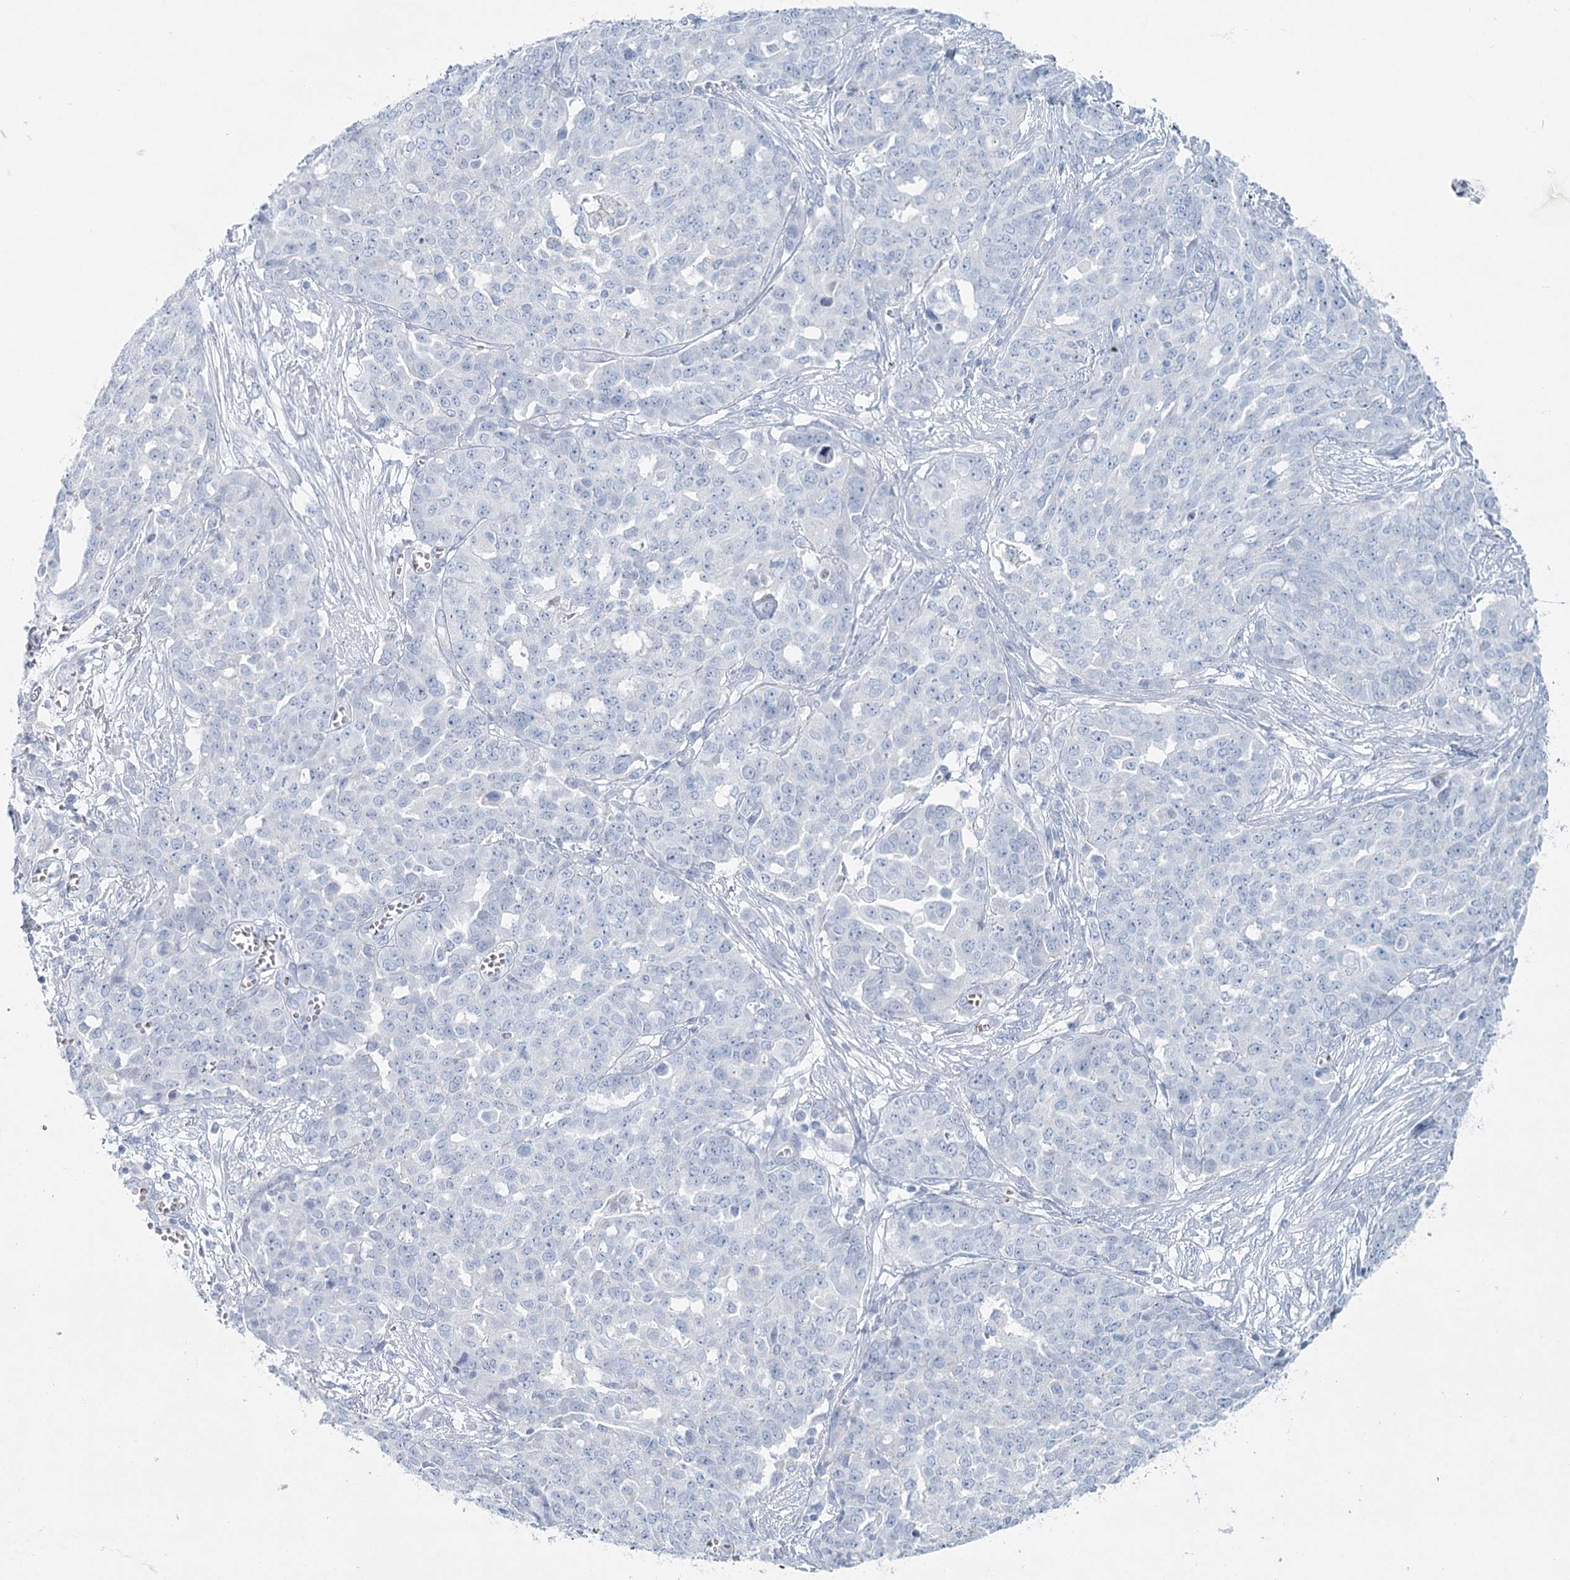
{"staining": {"intensity": "negative", "quantity": "none", "location": "none"}, "tissue": "ovarian cancer", "cell_type": "Tumor cells", "image_type": "cancer", "snomed": [{"axis": "morphology", "description": "Cystadenocarcinoma, serous, NOS"}, {"axis": "topography", "description": "Soft tissue"}, {"axis": "topography", "description": "Ovary"}], "caption": "This is an immunohistochemistry image of human ovarian cancer (serous cystadenocarcinoma). There is no expression in tumor cells.", "gene": "IFIT5", "patient": {"sex": "female", "age": 57}}